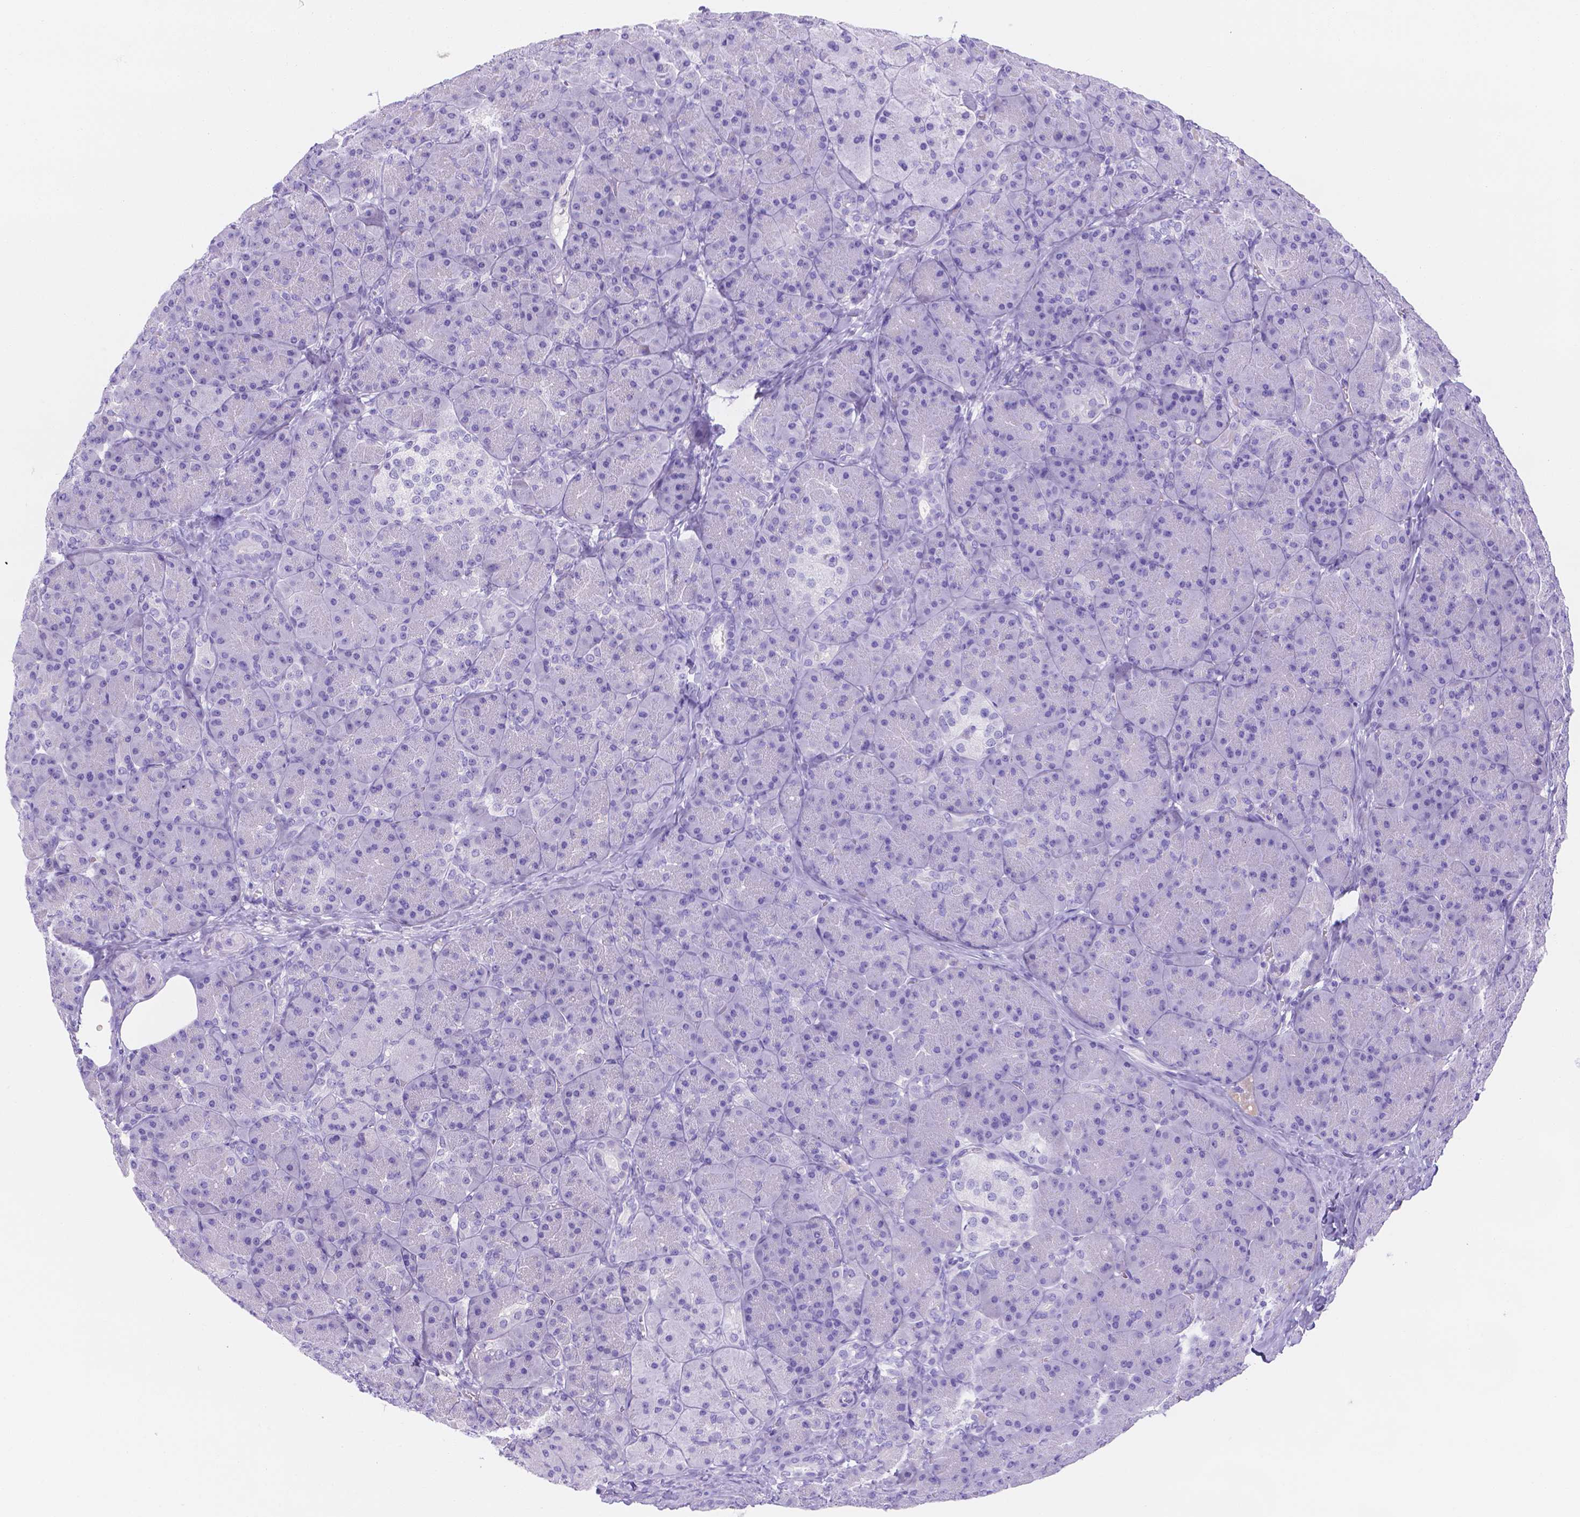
{"staining": {"intensity": "negative", "quantity": "none", "location": "none"}, "tissue": "pancreas", "cell_type": "Exocrine glandular cells", "image_type": "normal", "snomed": [{"axis": "morphology", "description": "Normal tissue, NOS"}, {"axis": "topography", "description": "Pancreas"}], "caption": "High magnification brightfield microscopy of benign pancreas stained with DAB (3,3'-diaminobenzidine) (brown) and counterstained with hematoxylin (blue): exocrine glandular cells show no significant staining.", "gene": "MLN", "patient": {"sex": "male", "age": 57}}